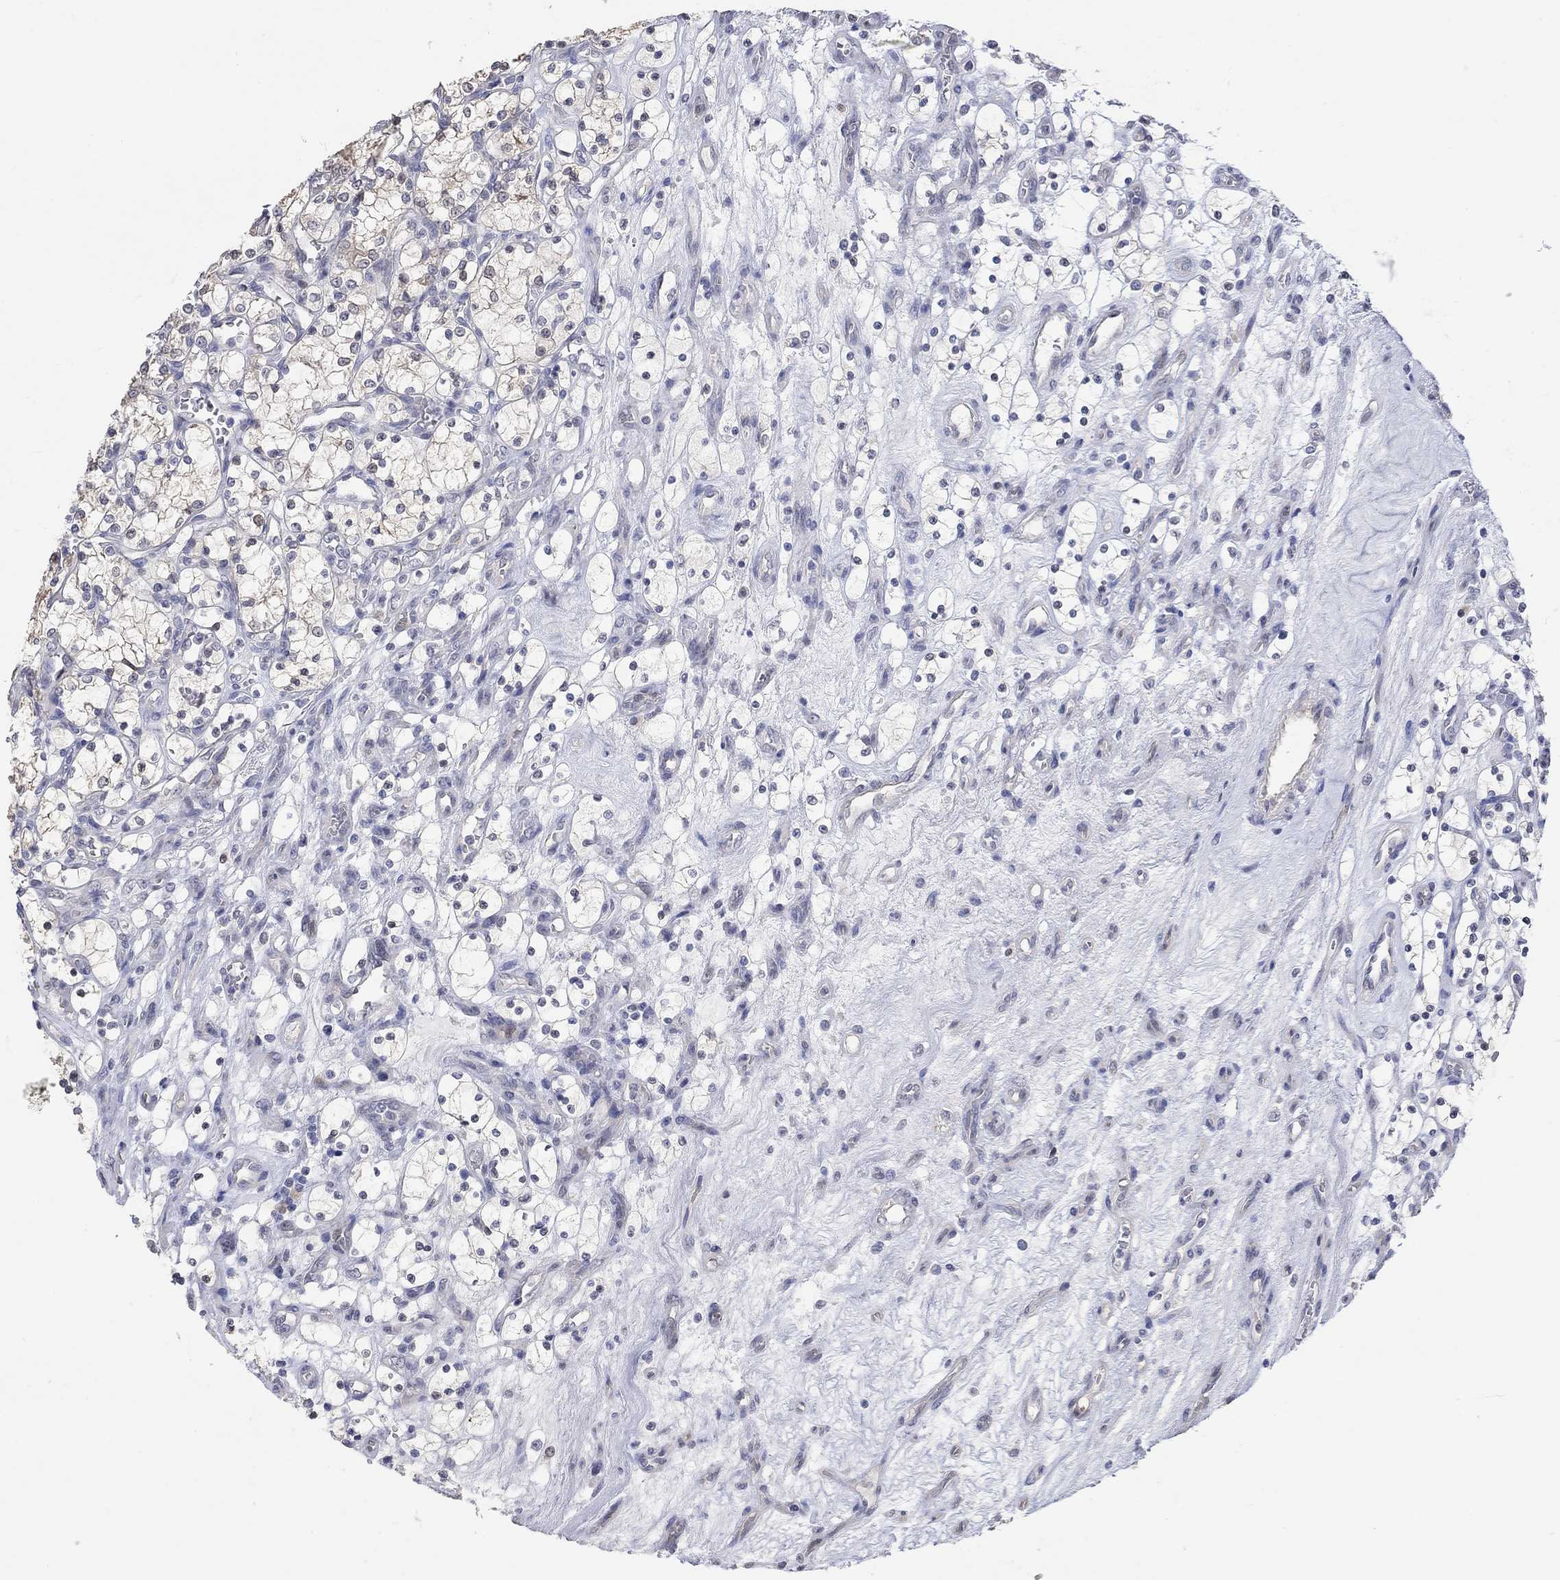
{"staining": {"intensity": "weak", "quantity": "<25%", "location": "cytoplasmic/membranous"}, "tissue": "renal cancer", "cell_type": "Tumor cells", "image_type": "cancer", "snomed": [{"axis": "morphology", "description": "Adenocarcinoma, NOS"}, {"axis": "topography", "description": "Kidney"}], "caption": "The micrograph demonstrates no staining of tumor cells in adenocarcinoma (renal). Nuclei are stained in blue.", "gene": "PNMA5", "patient": {"sex": "female", "age": 69}}